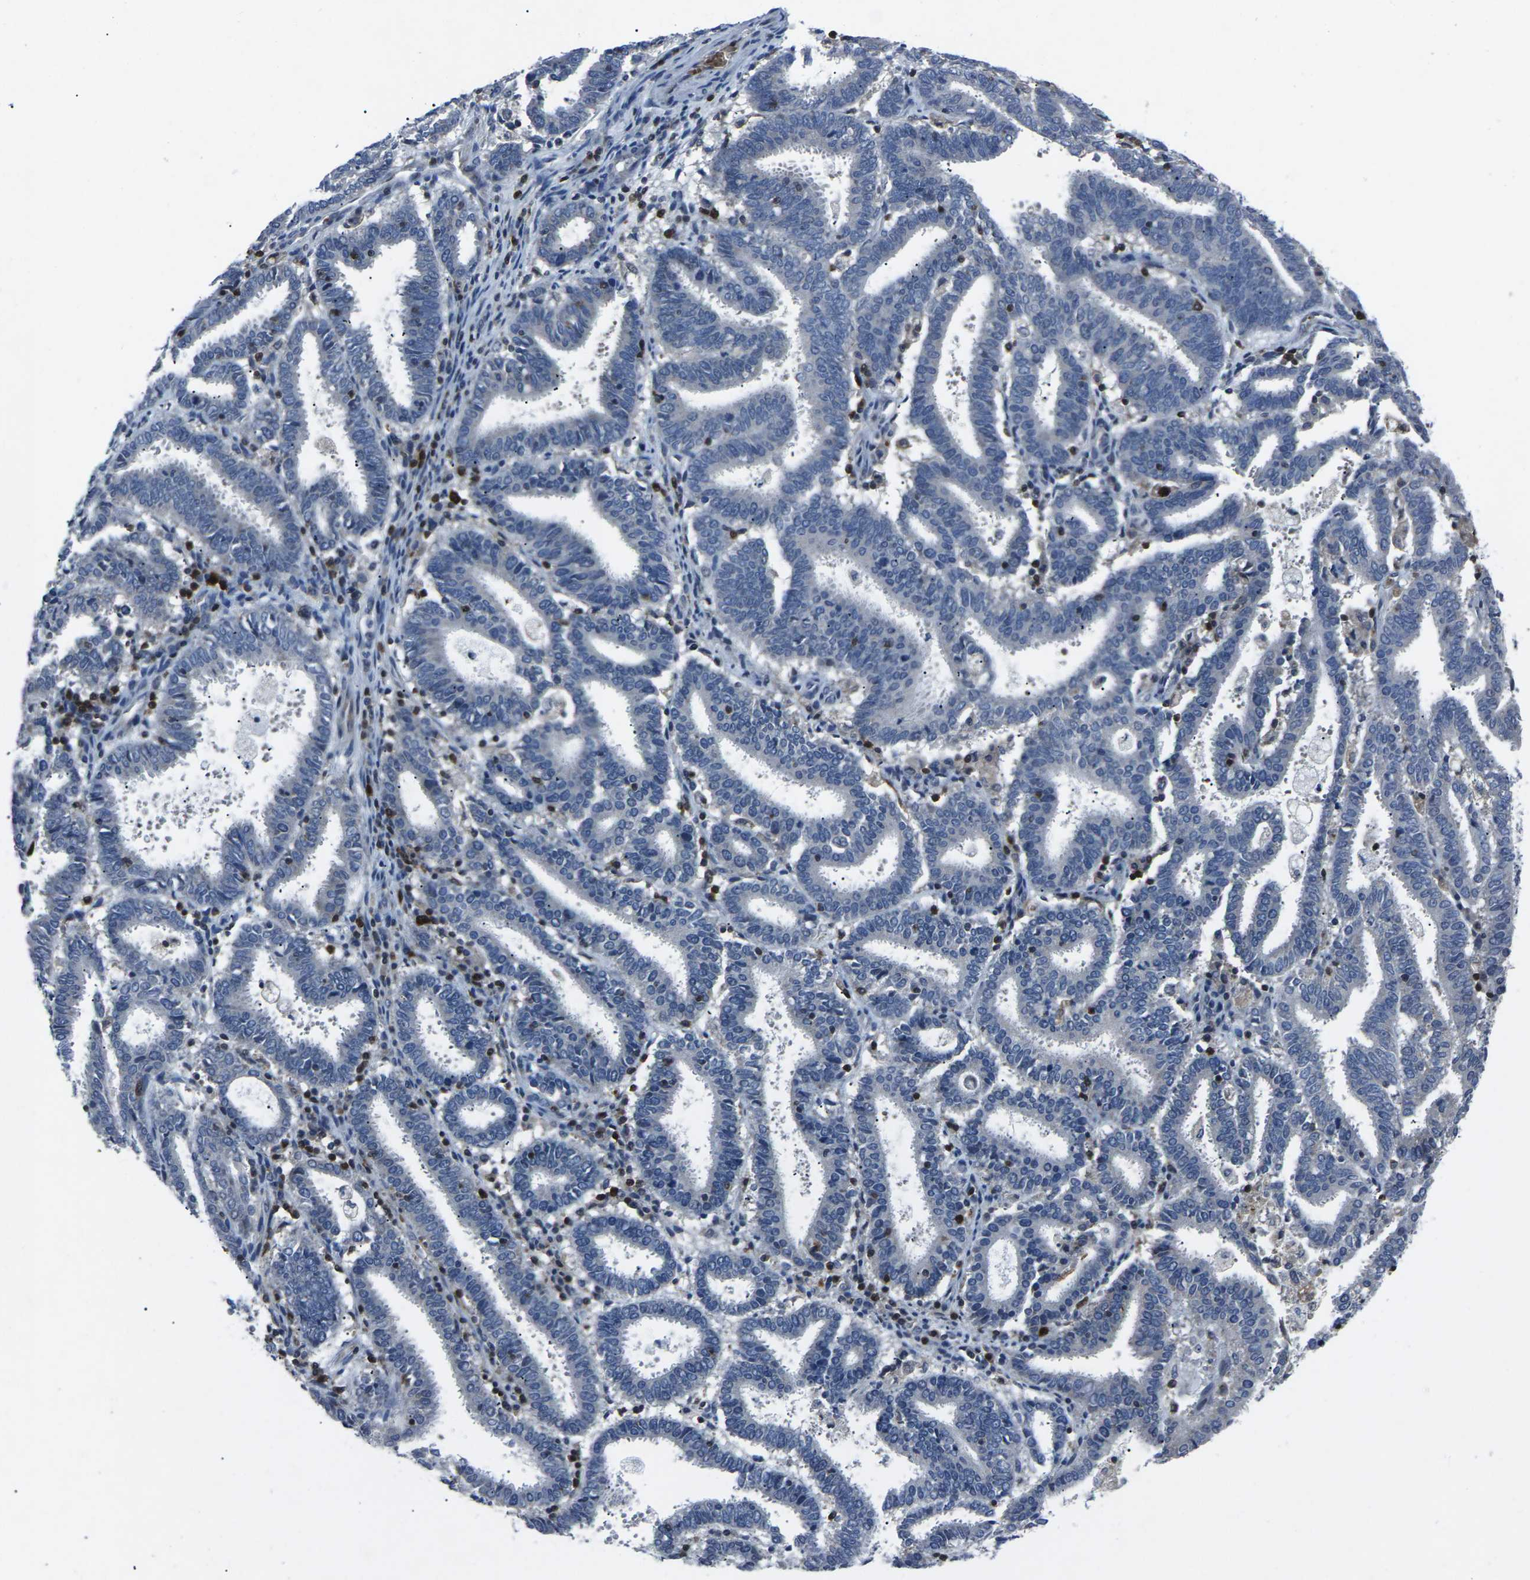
{"staining": {"intensity": "negative", "quantity": "none", "location": "none"}, "tissue": "endometrial cancer", "cell_type": "Tumor cells", "image_type": "cancer", "snomed": [{"axis": "morphology", "description": "Adenocarcinoma, NOS"}, {"axis": "topography", "description": "Uterus"}], "caption": "A histopathology image of endometrial cancer (adenocarcinoma) stained for a protein reveals no brown staining in tumor cells. (DAB (3,3'-diaminobenzidine) IHC visualized using brightfield microscopy, high magnification).", "gene": "STAT4", "patient": {"sex": "female", "age": 83}}